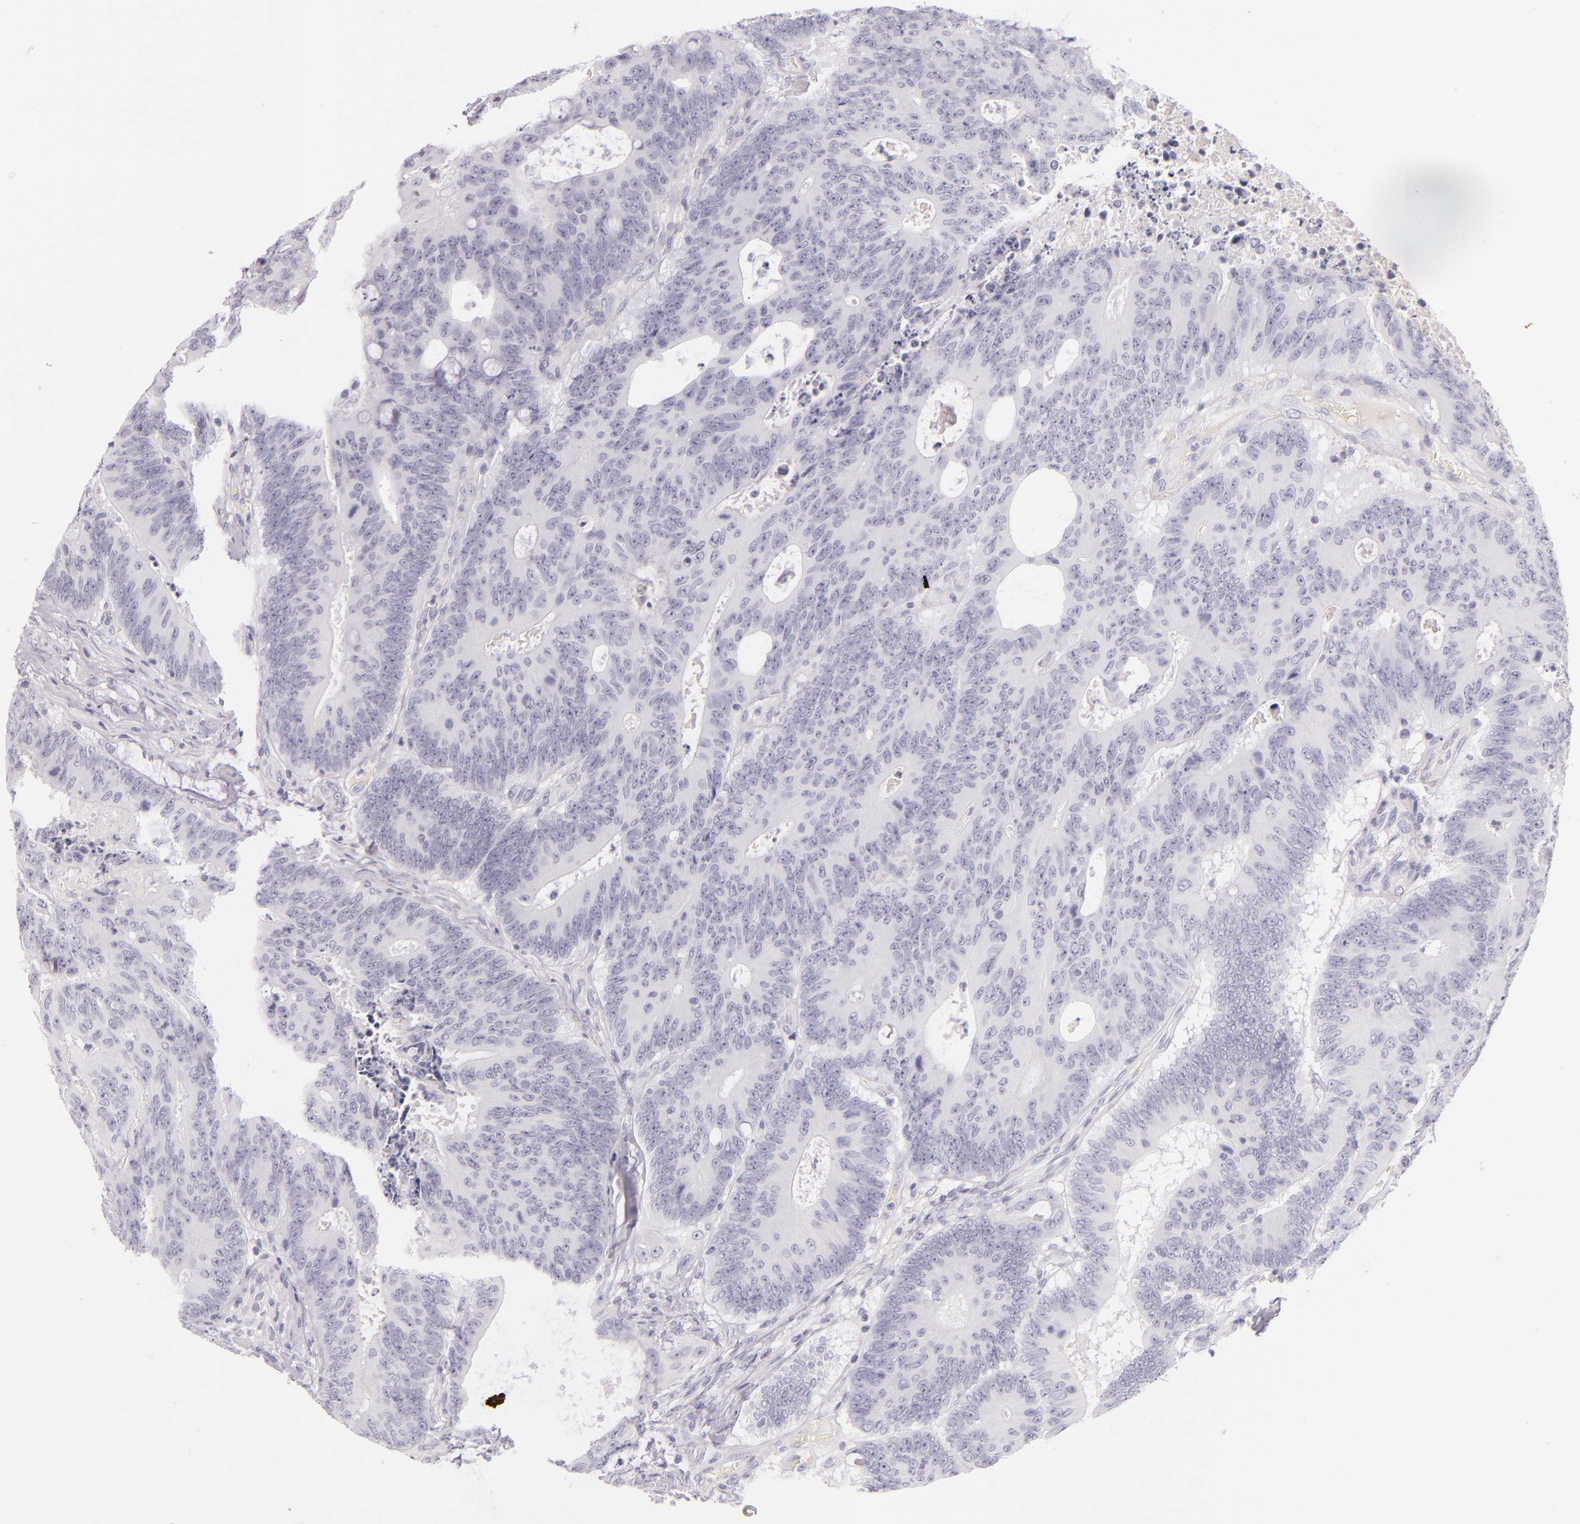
{"staining": {"intensity": "negative", "quantity": "none", "location": "none"}, "tissue": "colorectal cancer", "cell_type": "Tumor cells", "image_type": "cancer", "snomed": [{"axis": "morphology", "description": "Adenocarcinoma, NOS"}, {"axis": "topography", "description": "Colon"}], "caption": "Immunohistochemistry micrograph of neoplastic tissue: human colorectal adenocarcinoma stained with DAB (3,3'-diaminobenzidine) exhibits no significant protein staining in tumor cells.", "gene": "INA", "patient": {"sex": "male", "age": 65}}